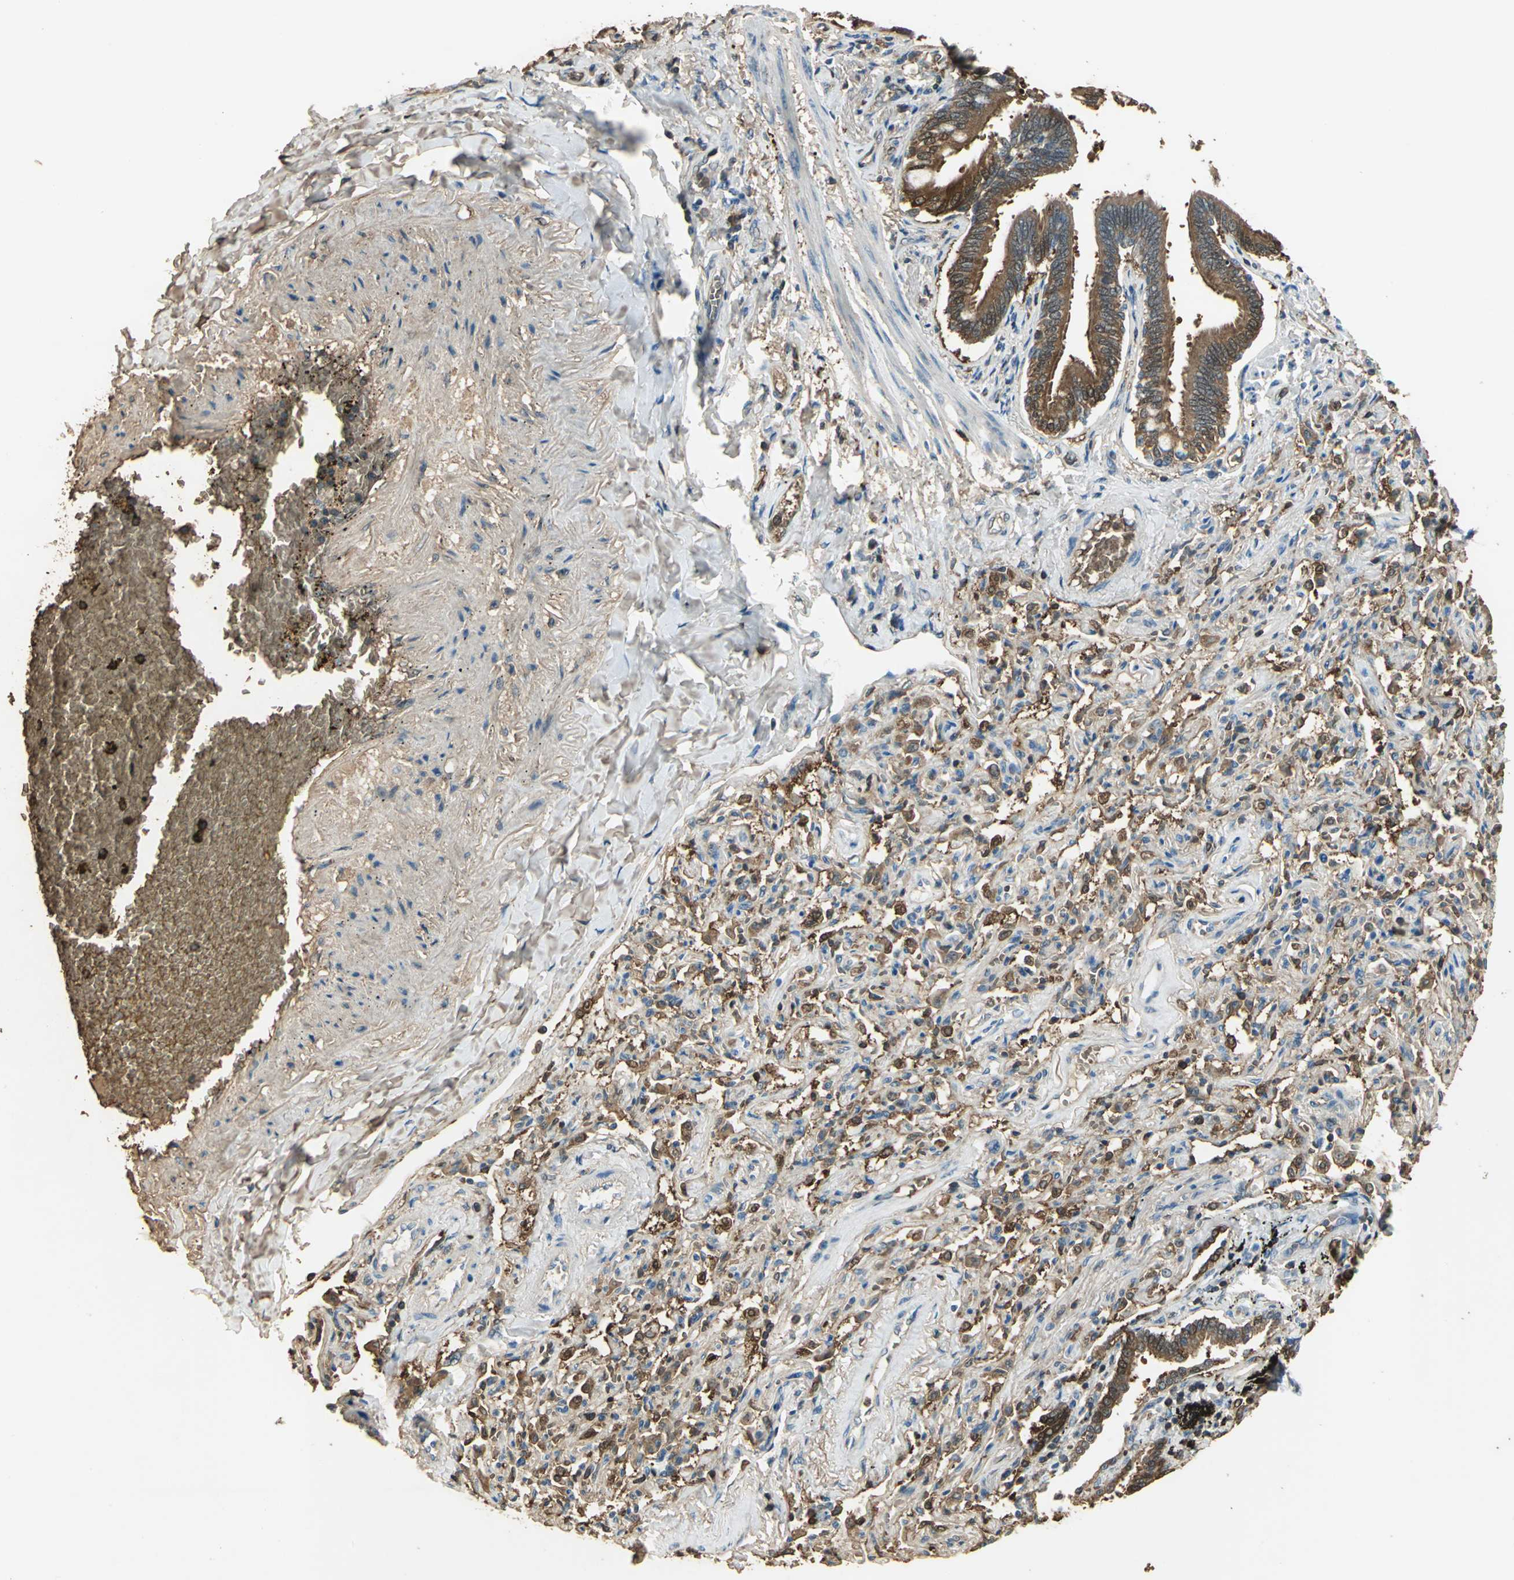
{"staining": {"intensity": "strong", "quantity": ">75%", "location": "cytoplasmic/membranous,nuclear"}, "tissue": "bronchus", "cell_type": "Respiratory epithelial cells", "image_type": "normal", "snomed": [{"axis": "morphology", "description": "Normal tissue, NOS"}, {"axis": "topography", "description": "Lung"}], "caption": "Protein analysis of benign bronchus displays strong cytoplasmic/membranous,nuclear staining in approximately >75% of respiratory epithelial cells.", "gene": "DDAH1", "patient": {"sex": "male", "age": 64}}